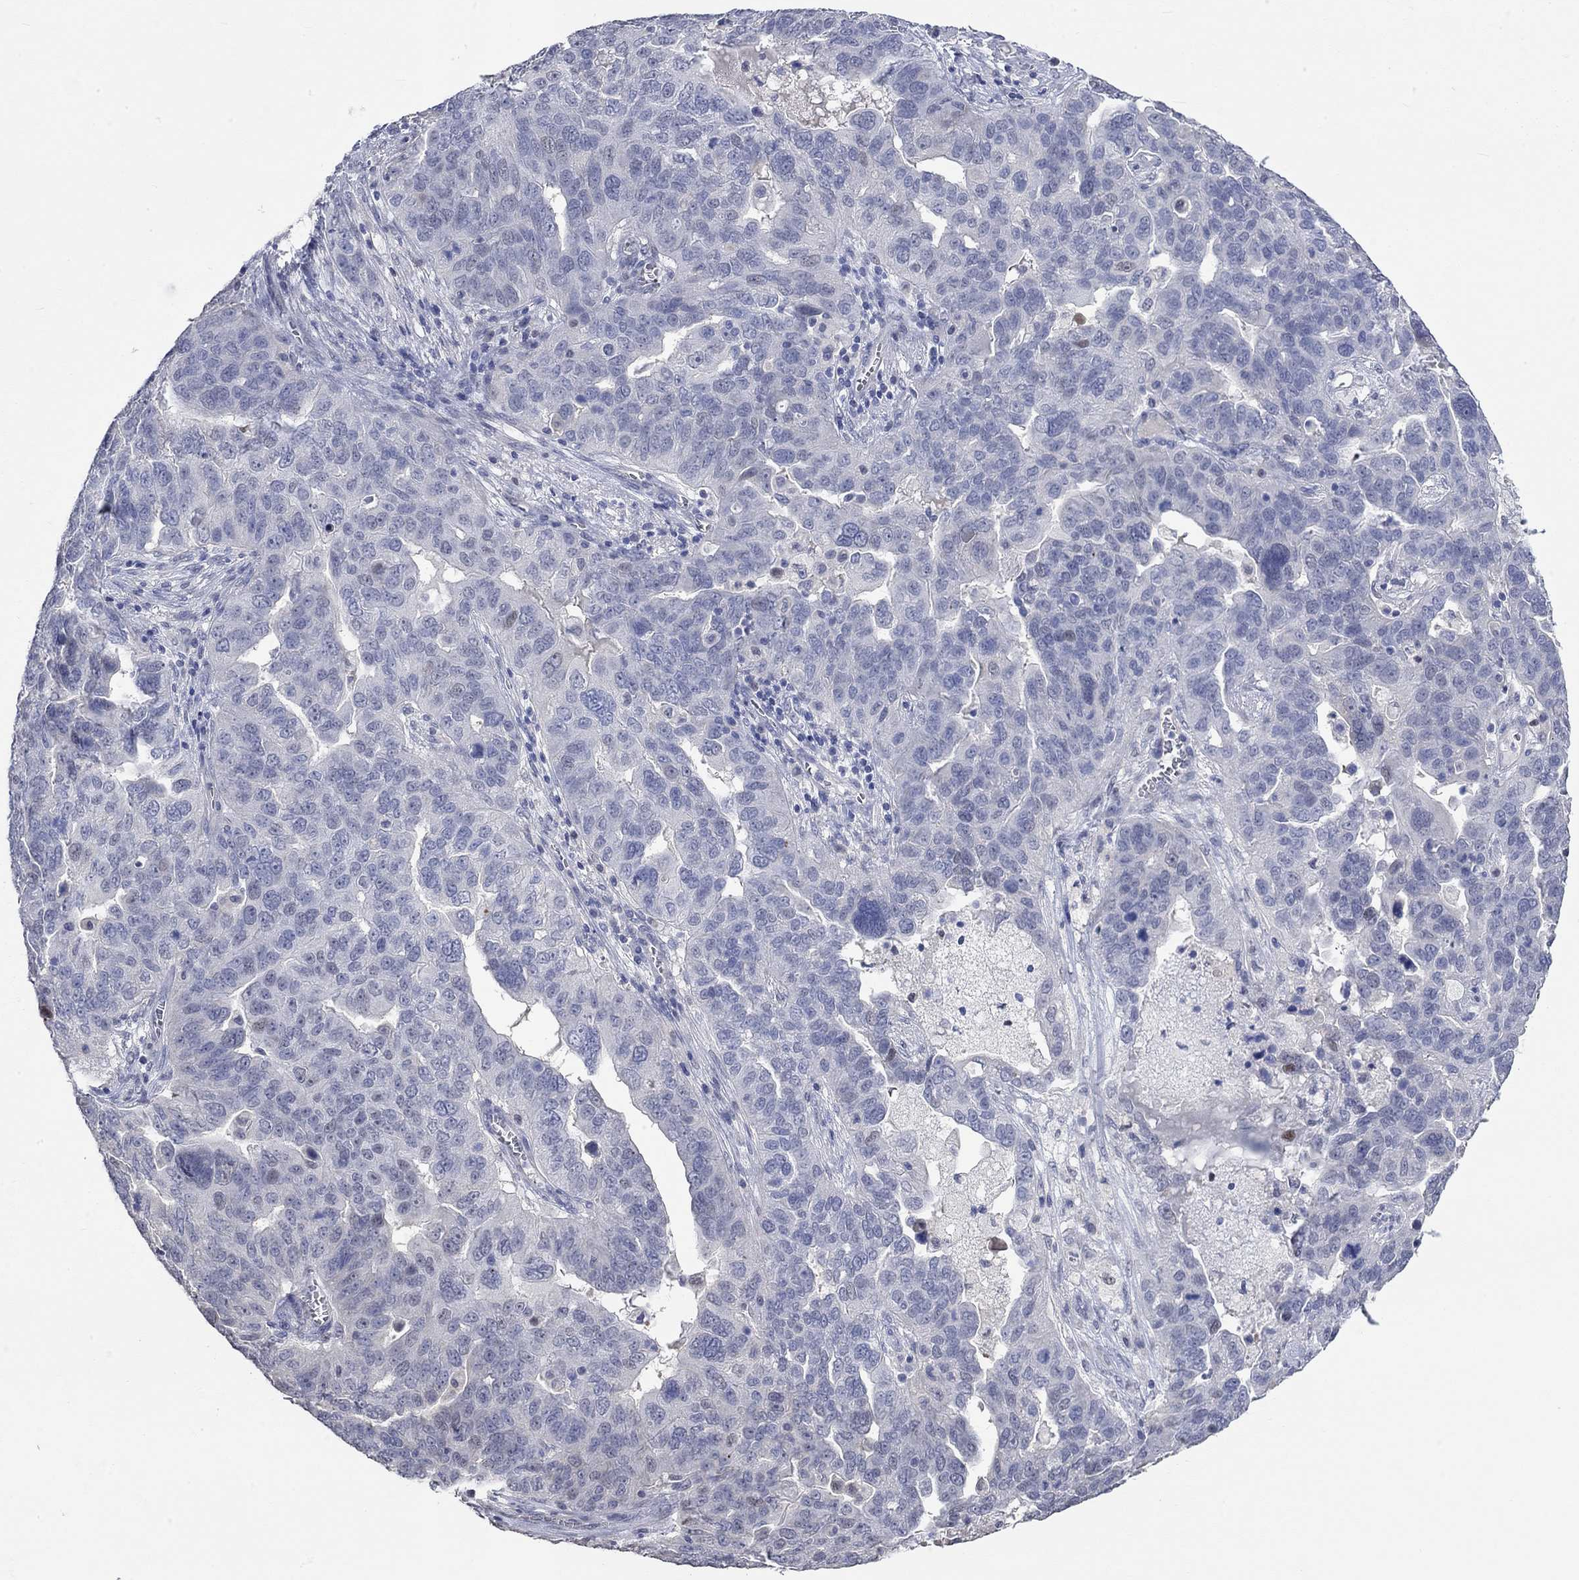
{"staining": {"intensity": "negative", "quantity": "none", "location": "none"}, "tissue": "ovarian cancer", "cell_type": "Tumor cells", "image_type": "cancer", "snomed": [{"axis": "morphology", "description": "Carcinoma, endometroid"}, {"axis": "topography", "description": "Soft tissue"}, {"axis": "topography", "description": "Ovary"}], "caption": "IHC image of ovarian cancer (endometroid carcinoma) stained for a protein (brown), which shows no expression in tumor cells. (DAB immunohistochemistry, high magnification).", "gene": "PNMA5", "patient": {"sex": "female", "age": 52}}